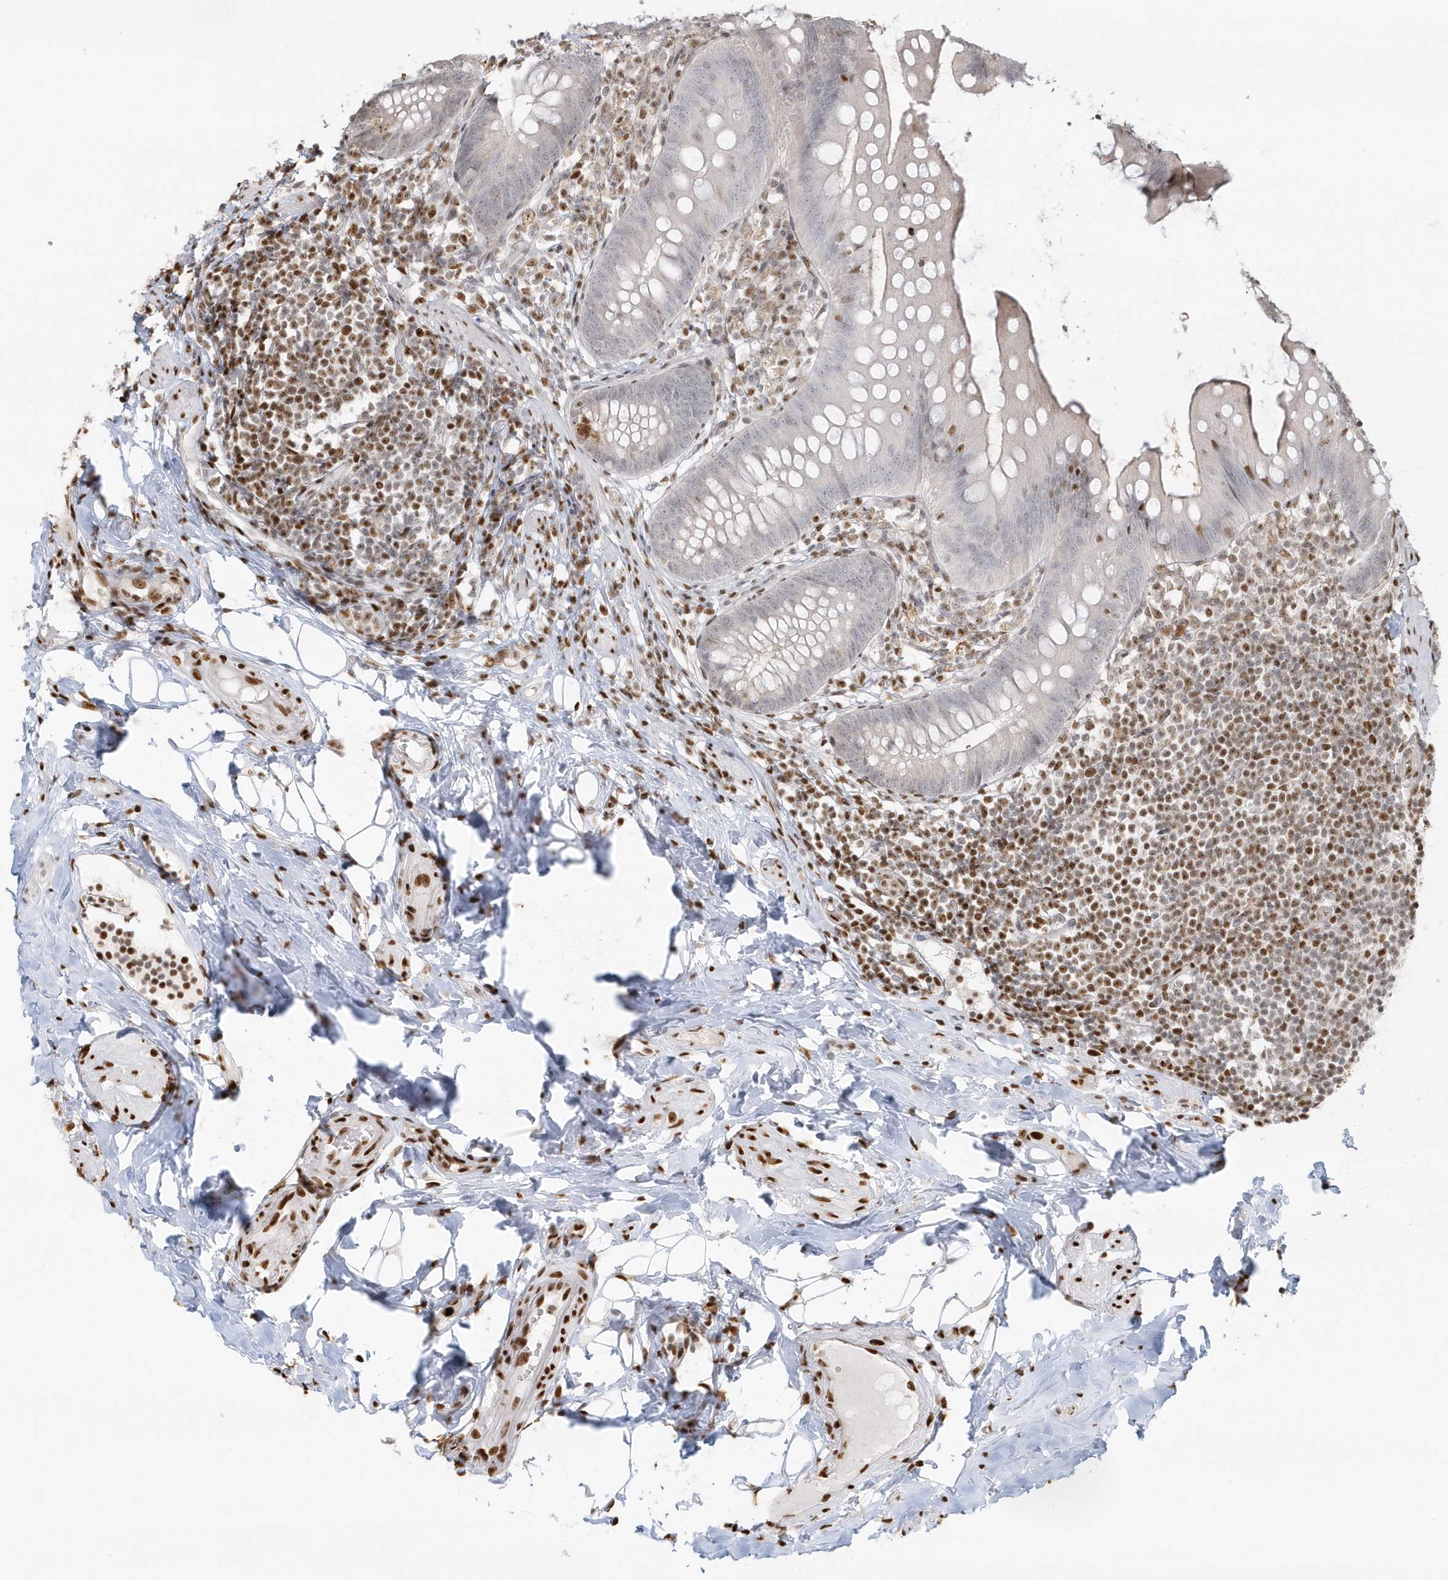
{"staining": {"intensity": "negative", "quantity": "none", "location": "none"}, "tissue": "appendix", "cell_type": "Glandular cells", "image_type": "normal", "snomed": [{"axis": "morphology", "description": "Normal tissue, NOS"}, {"axis": "topography", "description": "Appendix"}], "caption": "This is a image of immunohistochemistry staining of normal appendix, which shows no positivity in glandular cells. (Brightfield microscopy of DAB immunohistochemistry (IHC) at high magnification).", "gene": "SUMO2", "patient": {"sex": "female", "age": 62}}